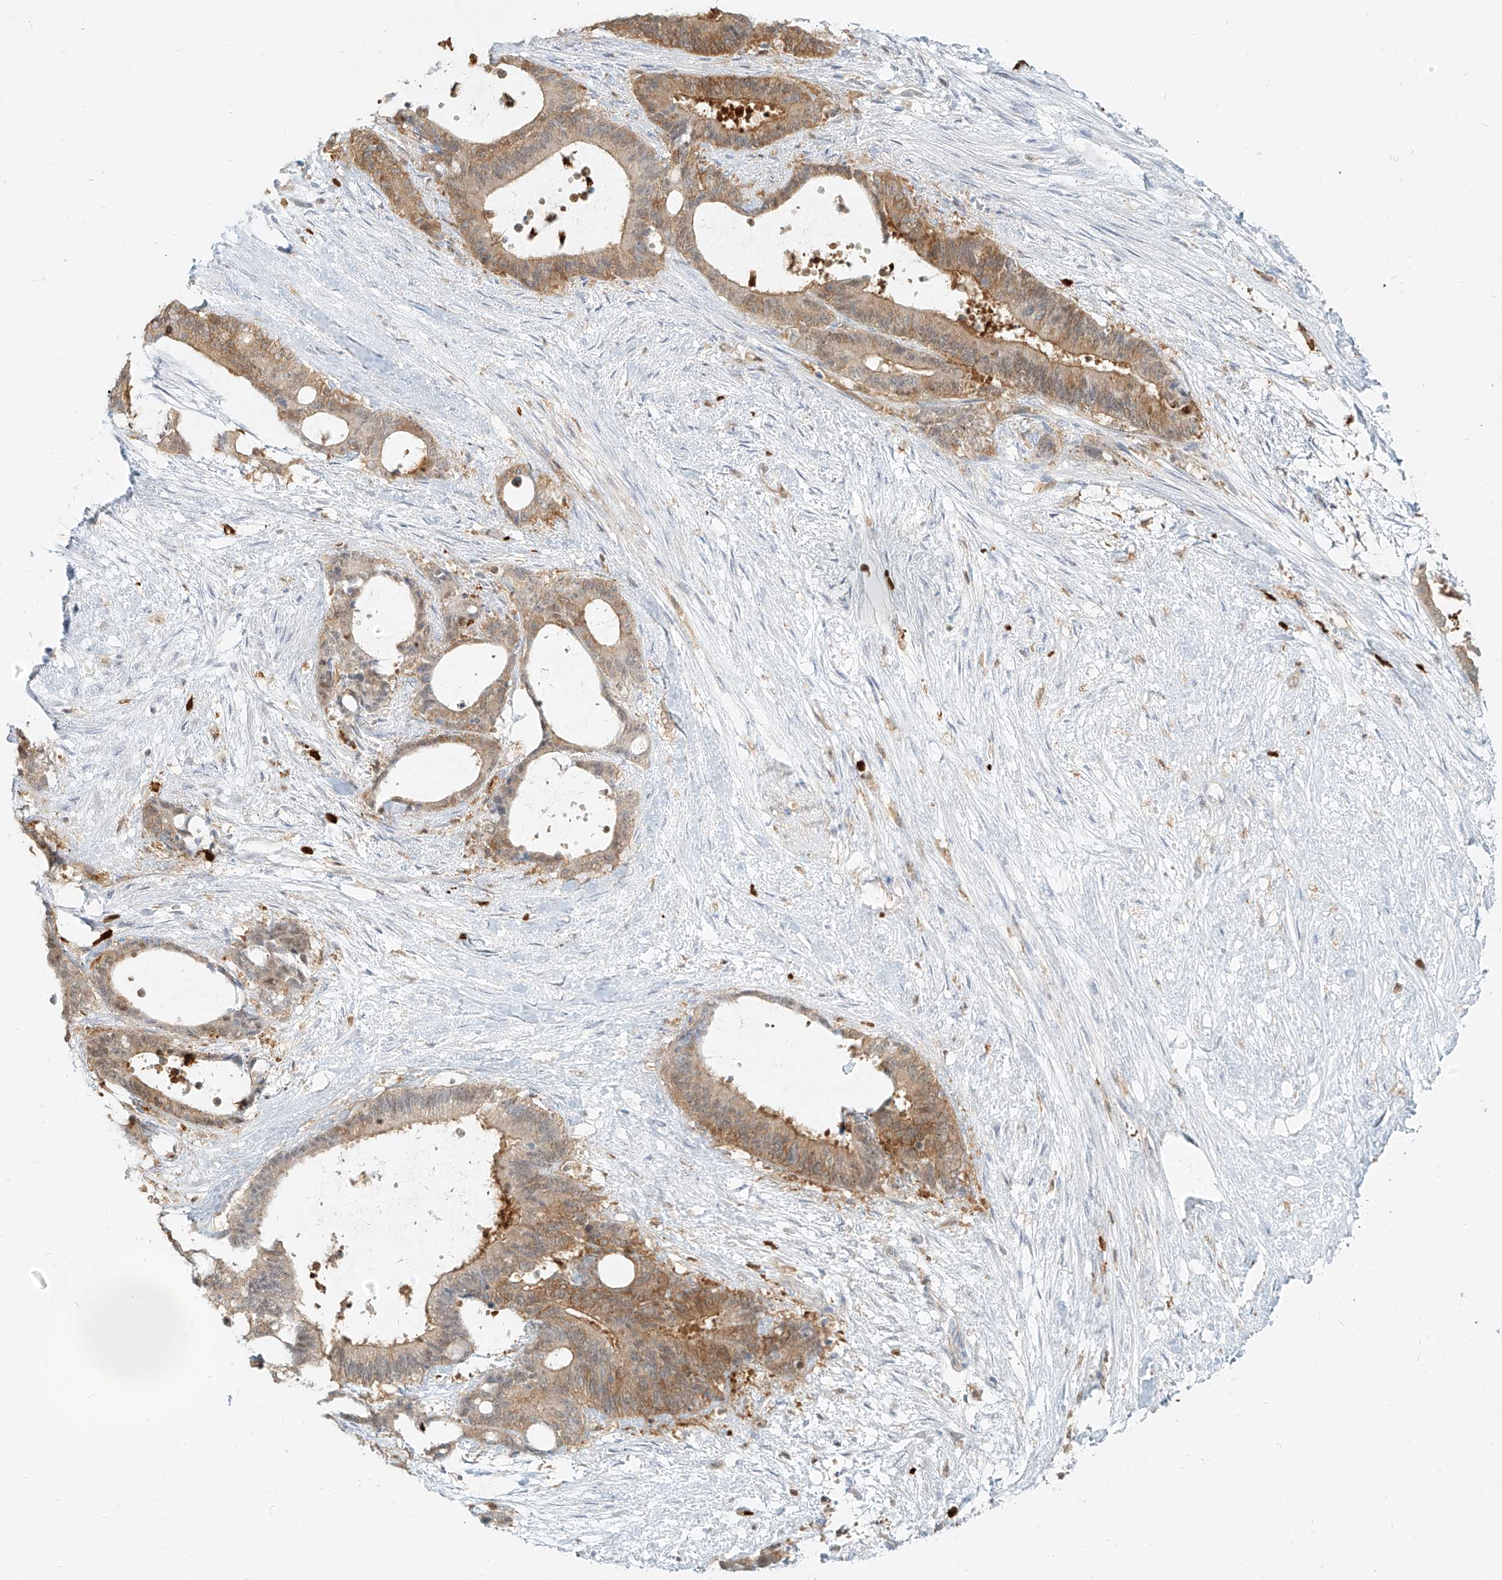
{"staining": {"intensity": "moderate", "quantity": ">75%", "location": "cytoplasmic/membranous"}, "tissue": "liver cancer", "cell_type": "Tumor cells", "image_type": "cancer", "snomed": [{"axis": "morphology", "description": "Normal tissue, NOS"}, {"axis": "morphology", "description": "Cholangiocarcinoma"}, {"axis": "topography", "description": "Liver"}, {"axis": "topography", "description": "Peripheral nerve tissue"}], "caption": "Cholangiocarcinoma (liver) tissue displays moderate cytoplasmic/membranous staining in about >75% of tumor cells, visualized by immunohistochemistry.", "gene": "PGD", "patient": {"sex": "female", "age": 73}}